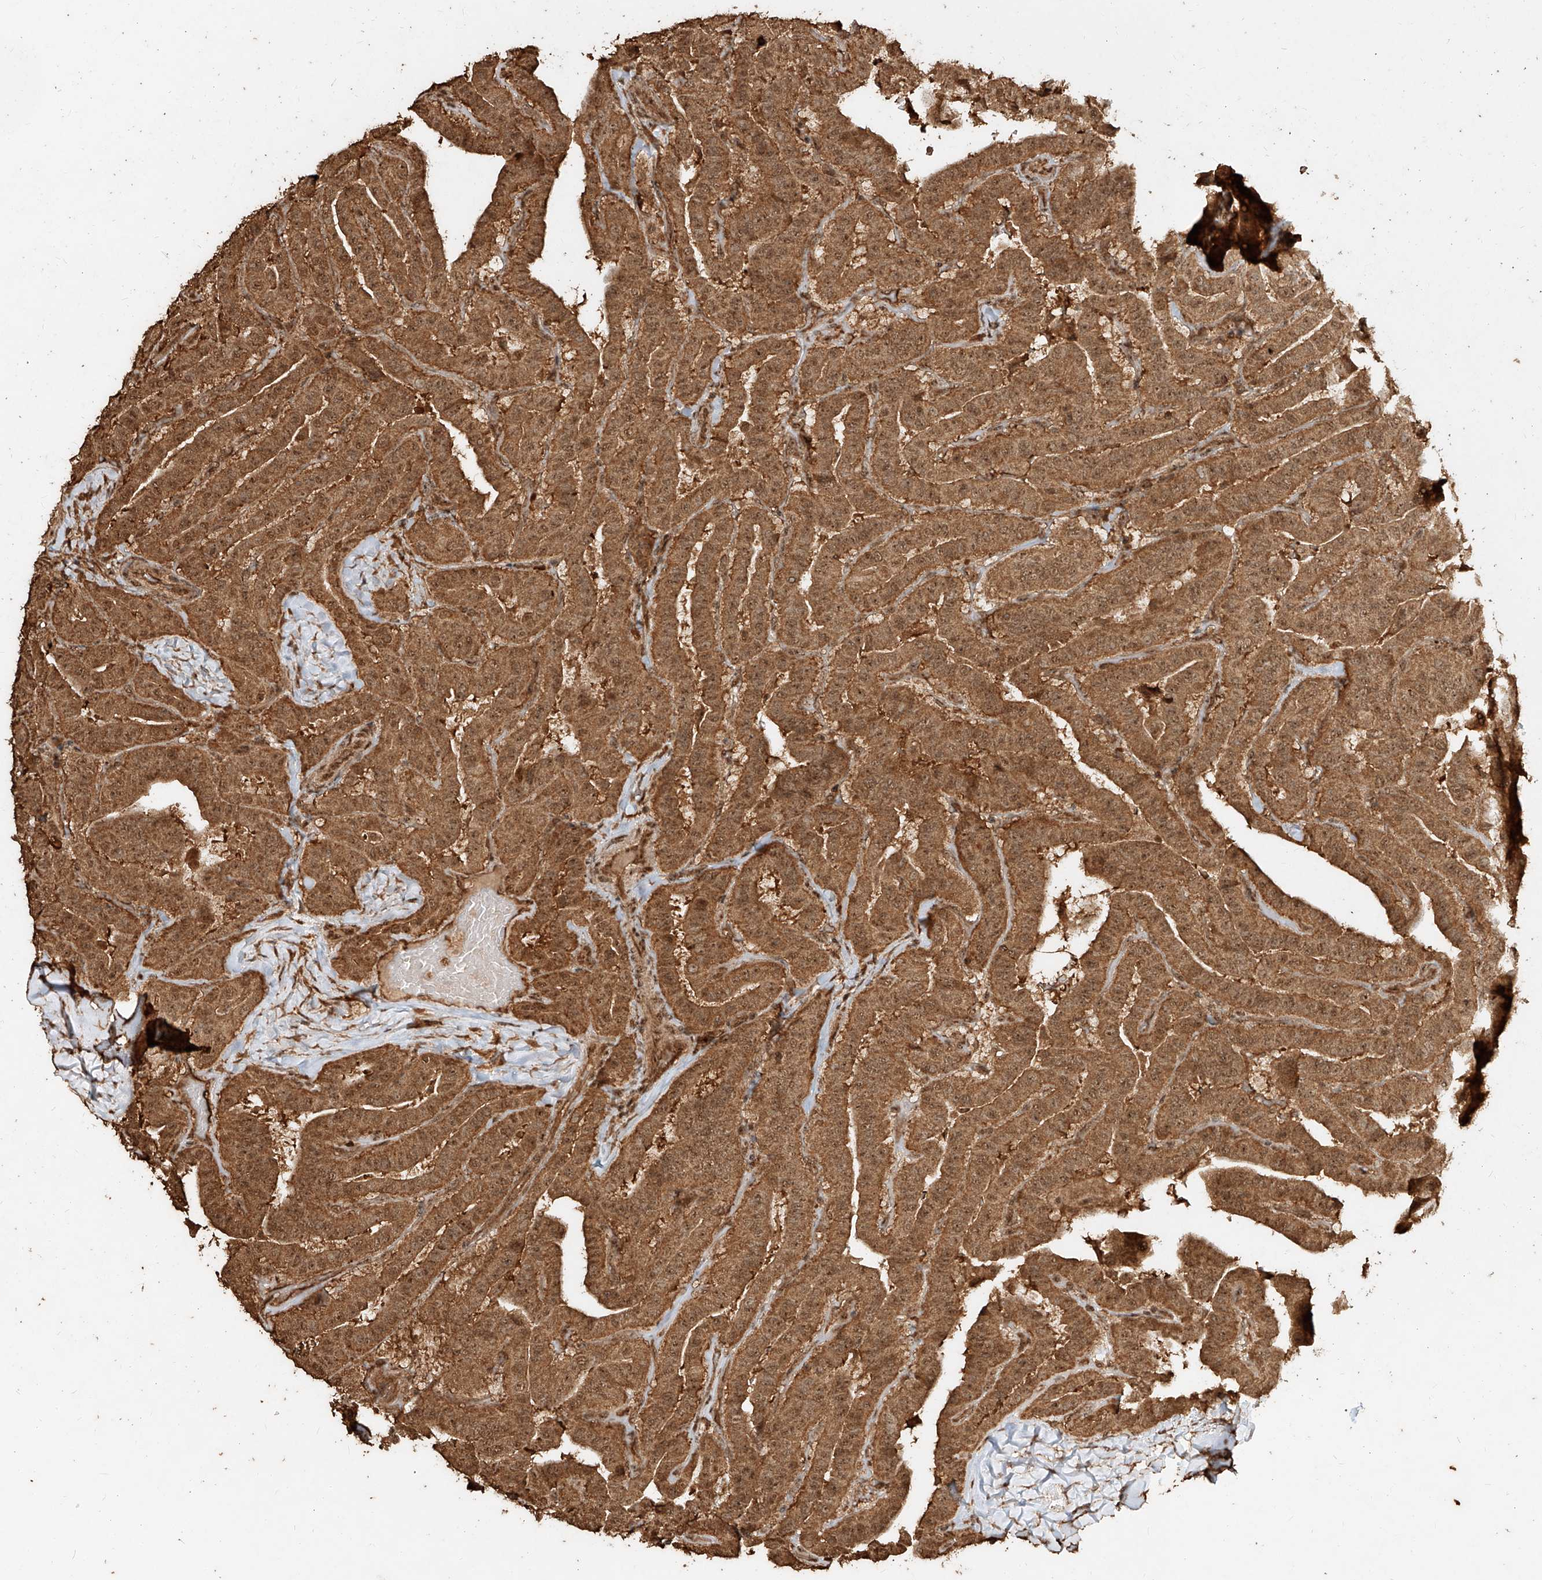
{"staining": {"intensity": "moderate", "quantity": ">75%", "location": "cytoplasmic/membranous,nuclear"}, "tissue": "thyroid cancer", "cell_type": "Tumor cells", "image_type": "cancer", "snomed": [{"axis": "morphology", "description": "Papillary adenocarcinoma, NOS"}, {"axis": "topography", "description": "Thyroid gland"}], "caption": "The photomicrograph exhibits staining of papillary adenocarcinoma (thyroid), revealing moderate cytoplasmic/membranous and nuclear protein expression (brown color) within tumor cells.", "gene": "ZNF660", "patient": {"sex": "male", "age": 77}}